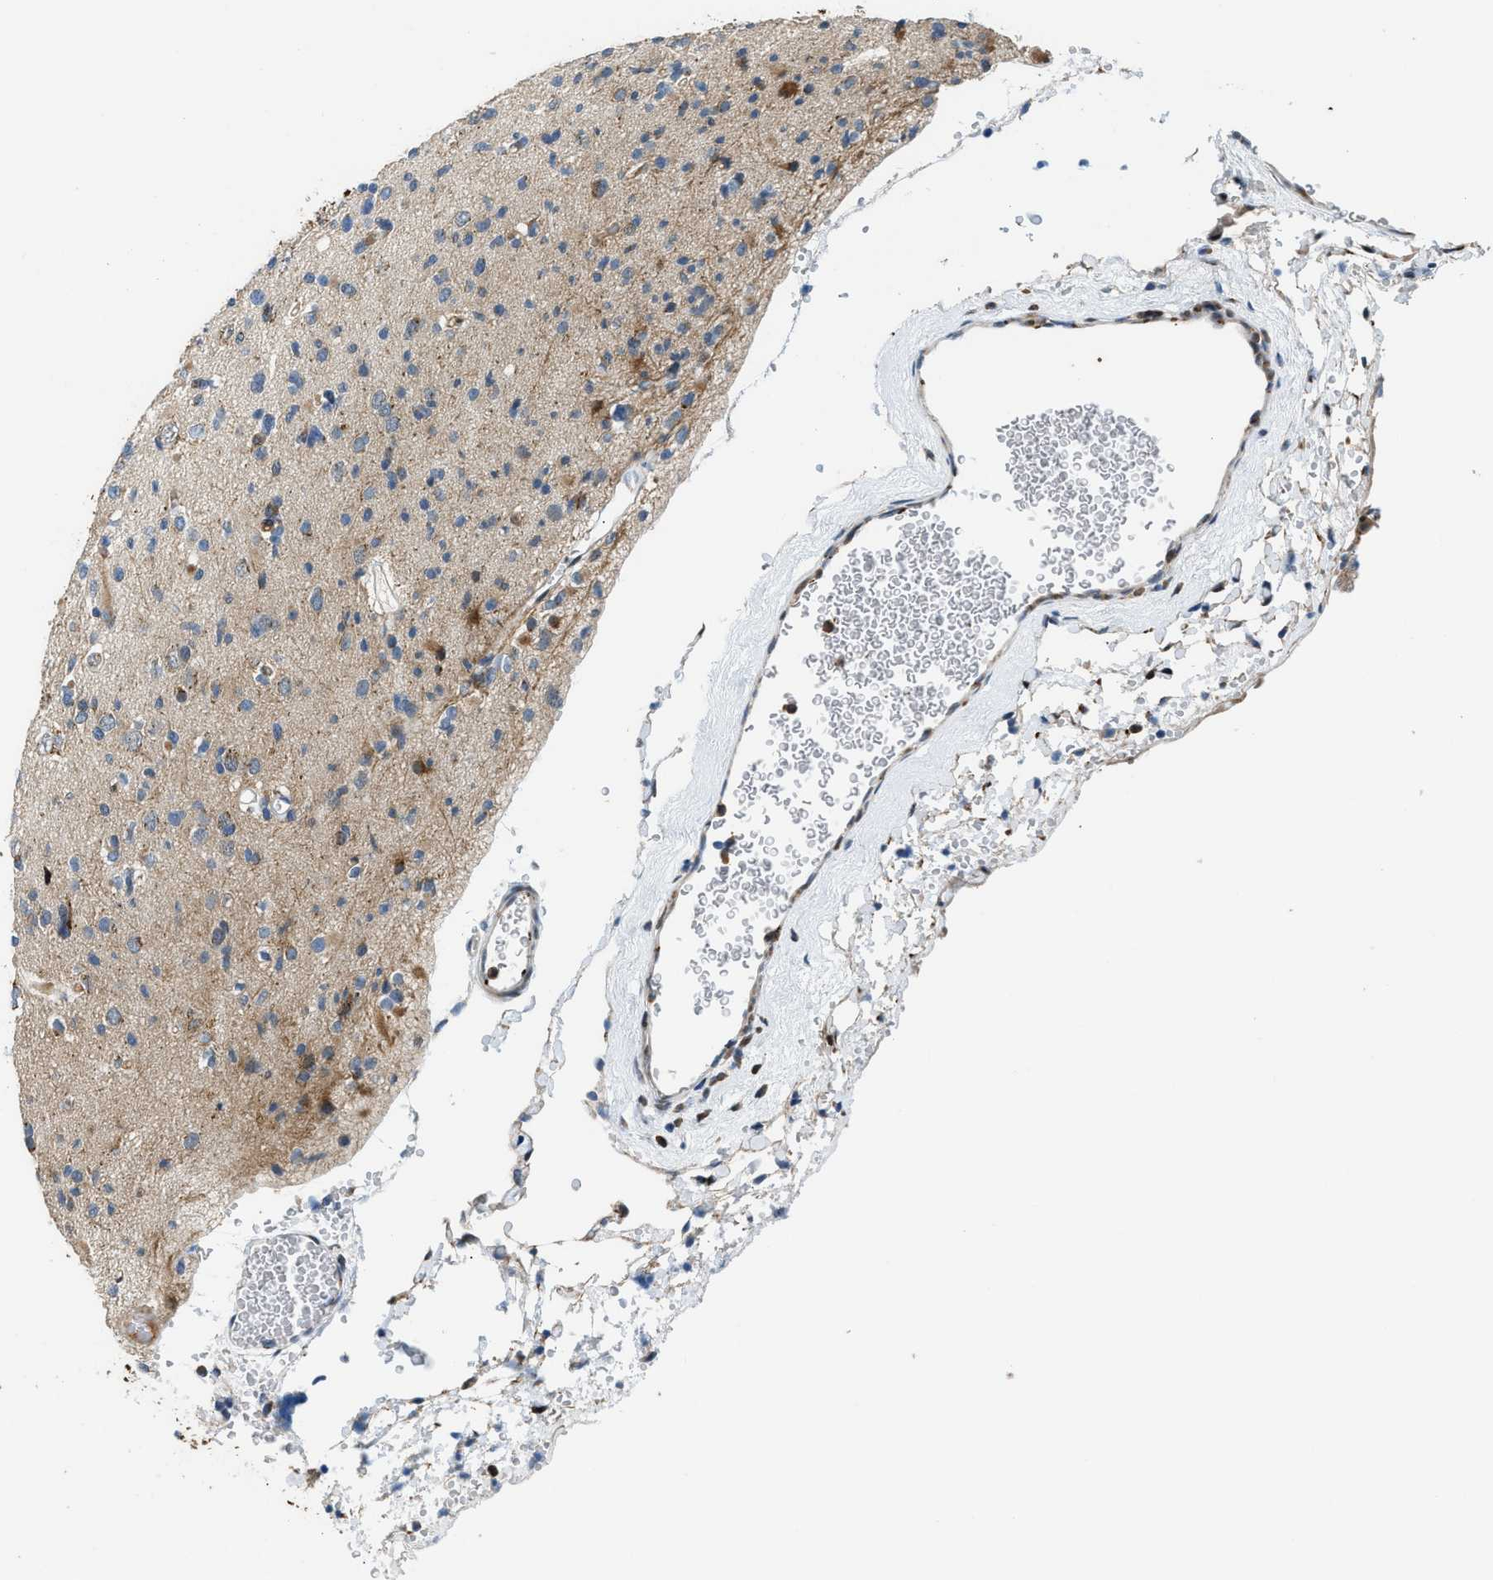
{"staining": {"intensity": "weak", "quantity": "<25%", "location": "cytoplasmic/membranous"}, "tissue": "glioma", "cell_type": "Tumor cells", "image_type": "cancer", "snomed": [{"axis": "morphology", "description": "Glioma, malignant, Low grade"}, {"axis": "topography", "description": "Brain"}], "caption": "Tumor cells are negative for brown protein staining in glioma.", "gene": "FUT8", "patient": {"sex": "female", "age": 22}}